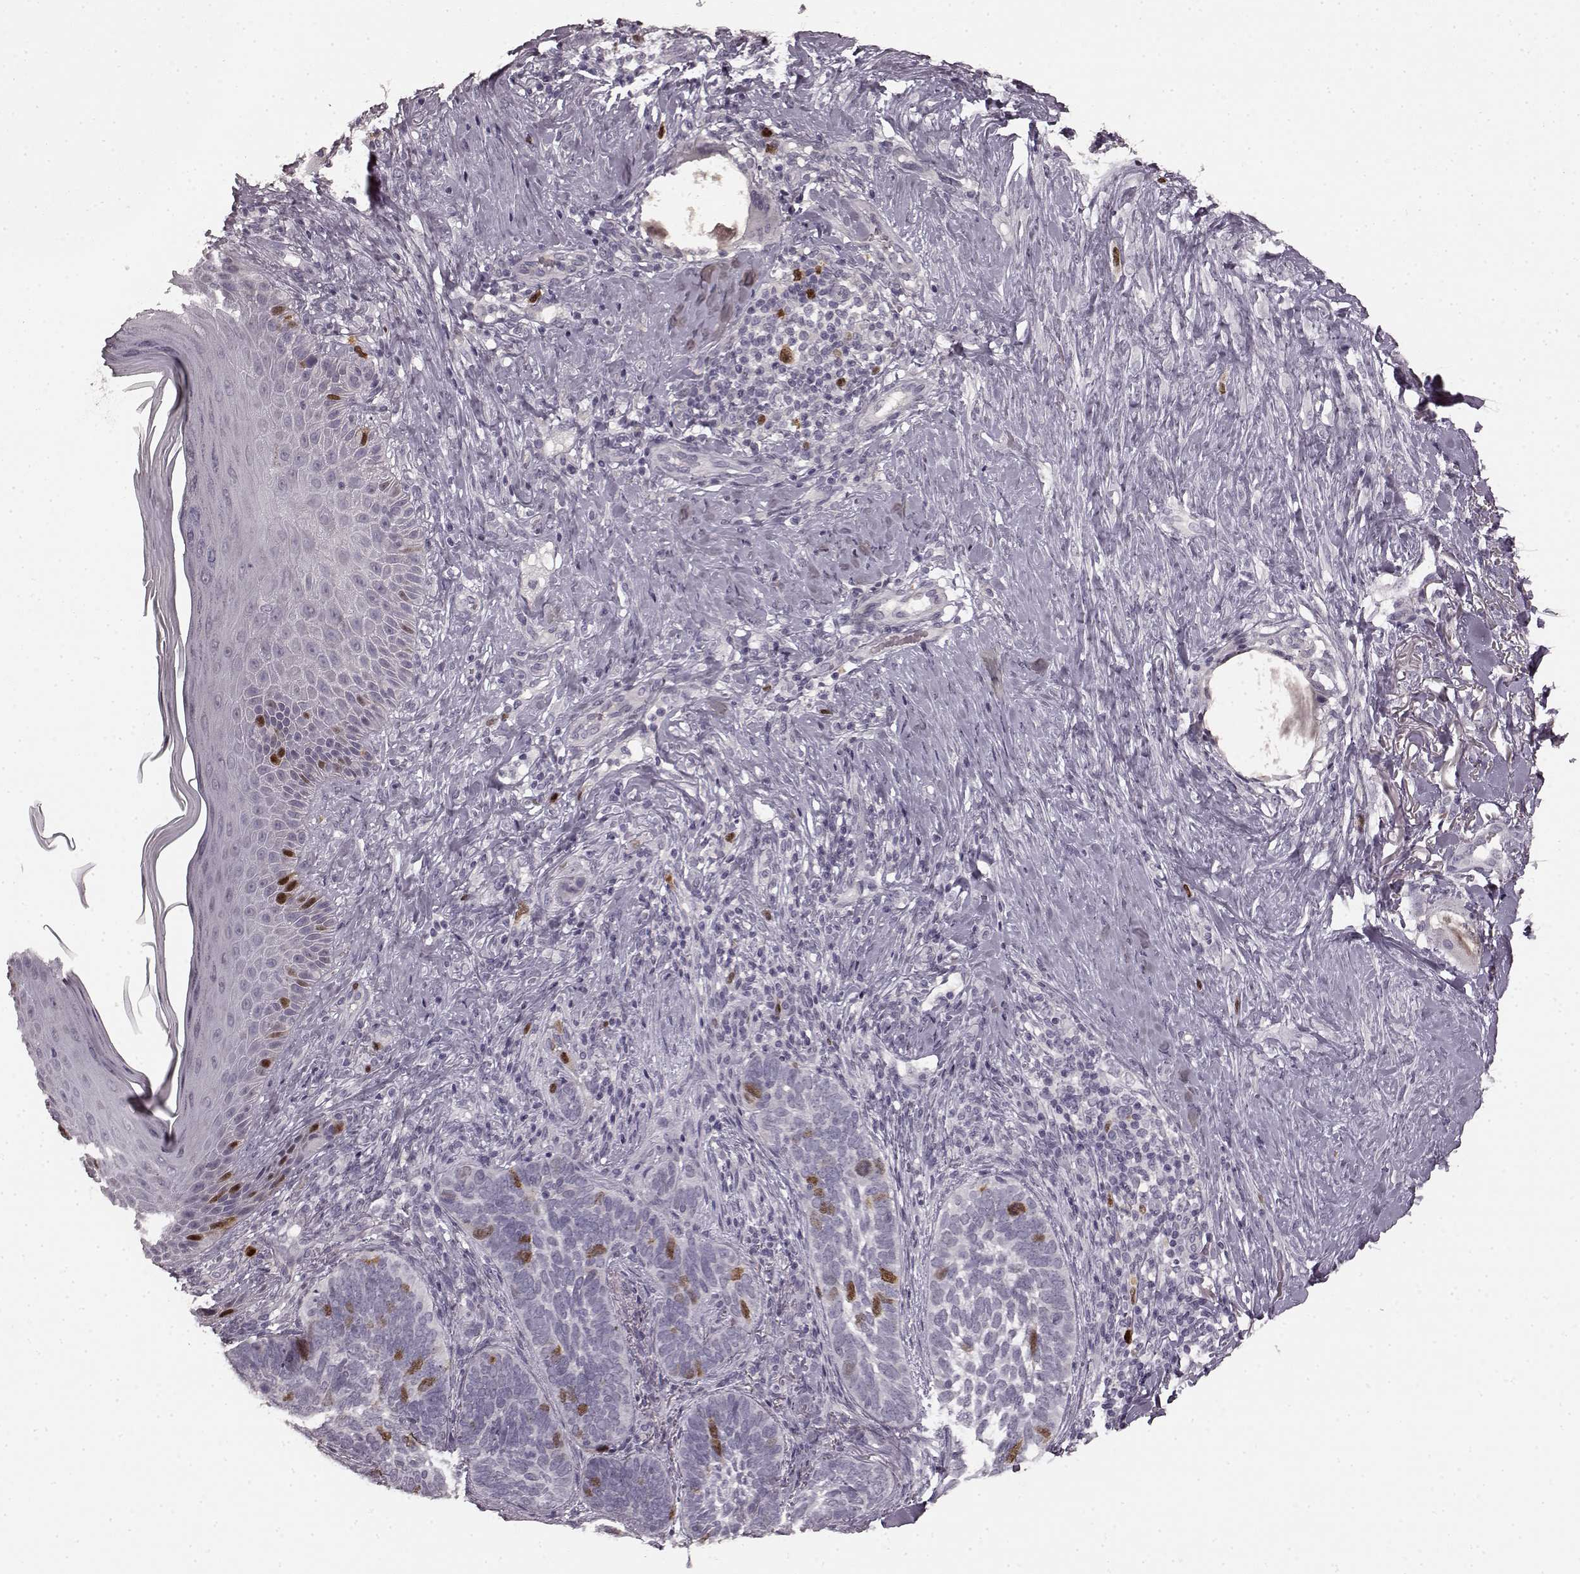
{"staining": {"intensity": "strong", "quantity": "<25%", "location": "nuclear"}, "tissue": "skin cancer", "cell_type": "Tumor cells", "image_type": "cancer", "snomed": [{"axis": "morphology", "description": "Normal tissue, NOS"}, {"axis": "morphology", "description": "Basal cell carcinoma"}, {"axis": "topography", "description": "Skin"}], "caption": "Immunohistochemistry (DAB (3,3'-diaminobenzidine)) staining of human skin basal cell carcinoma demonstrates strong nuclear protein positivity in about <25% of tumor cells.", "gene": "CCNA2", "patient": {"sex": "male", "age": 46}}